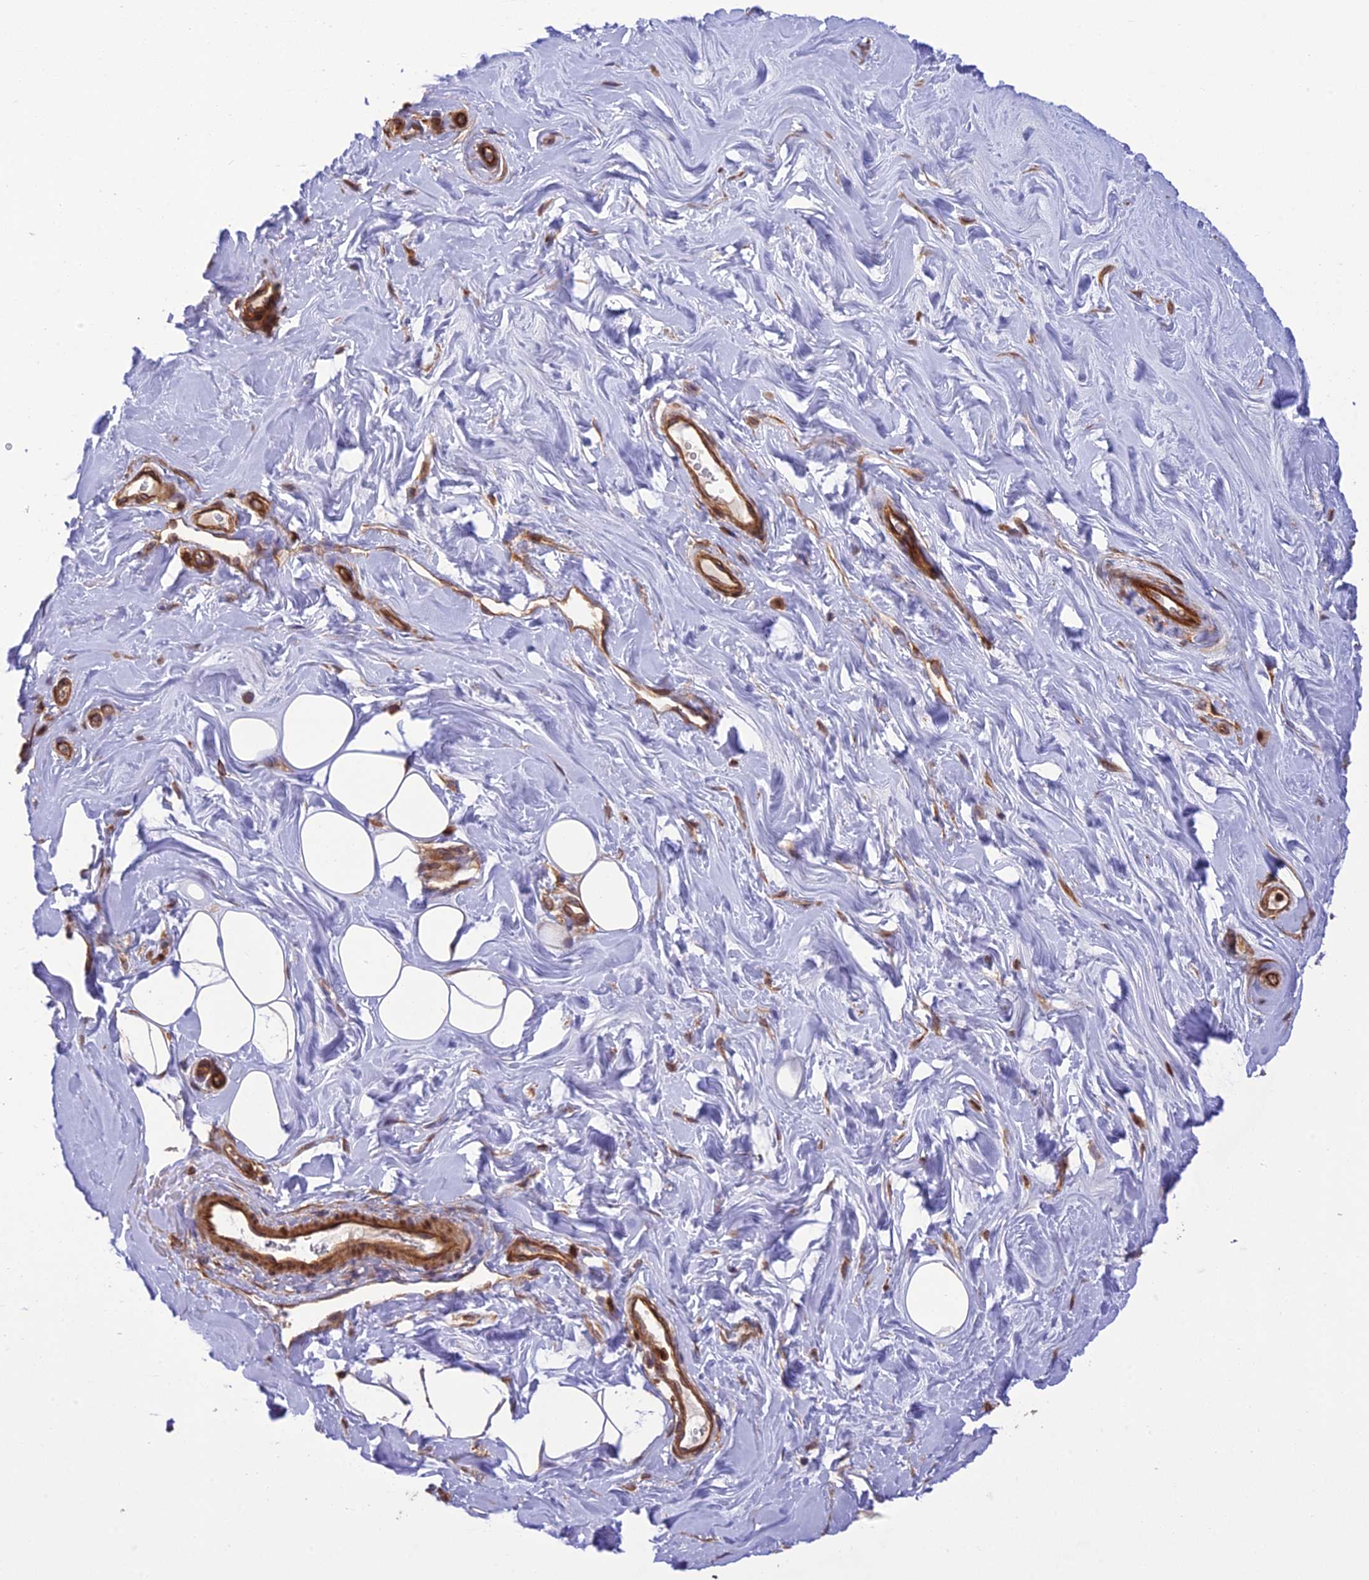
{"staining": {"intensity": "negative", "quantity": "none", "location": "none"}, "tissue": "adipose tissue", "cell_type": "Adipocytes", "image_type": "normal", "snomed": [{"axis": "morphology", "description": "Normal tissue, NOS"}, {"axis": "topography", "description": "Breast"}], "caption": "Immunohistochemistry of normal human adipose tissue demonstrates no positivity in adipocytes.", "gene": "HPSE2", "patient": {"sex": "female", "age": 26}}